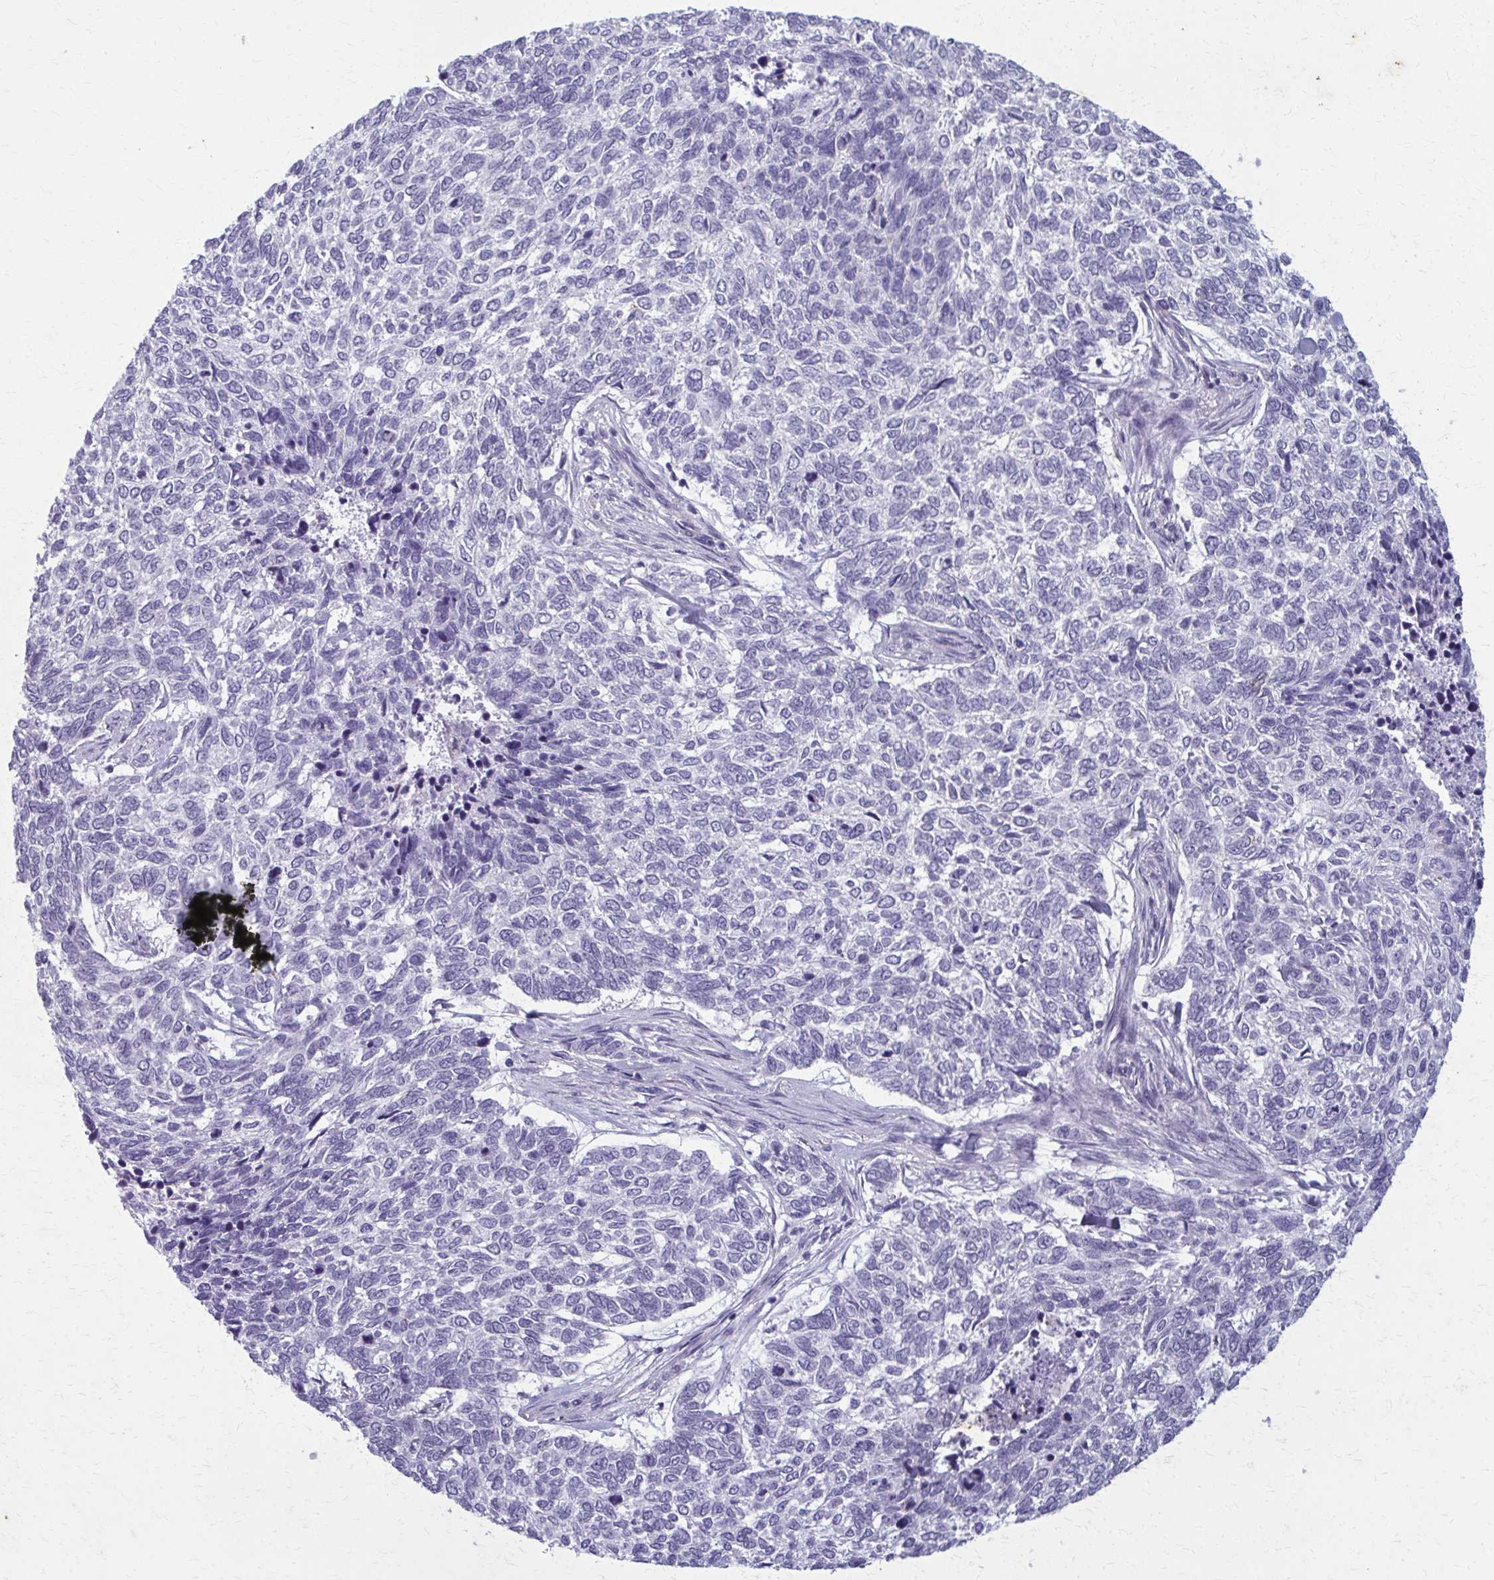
{"staining": {"intensity": "negative", "quantity": "none", "location": "none"}, "tissue": "skin cancer", "cell_type": "Tumor cells", "image_type": "cancer", "snomed": [{"axis": "morphology", "description": "Basal cell carcinoma"}, {"axis": "topography", "description": "Skin"}], "caption": "Protein analysis of skin cancer displays no significant staining in tumor cells.", "gene": "CARD9", "patient": {"sex": "female", "age": 65}}